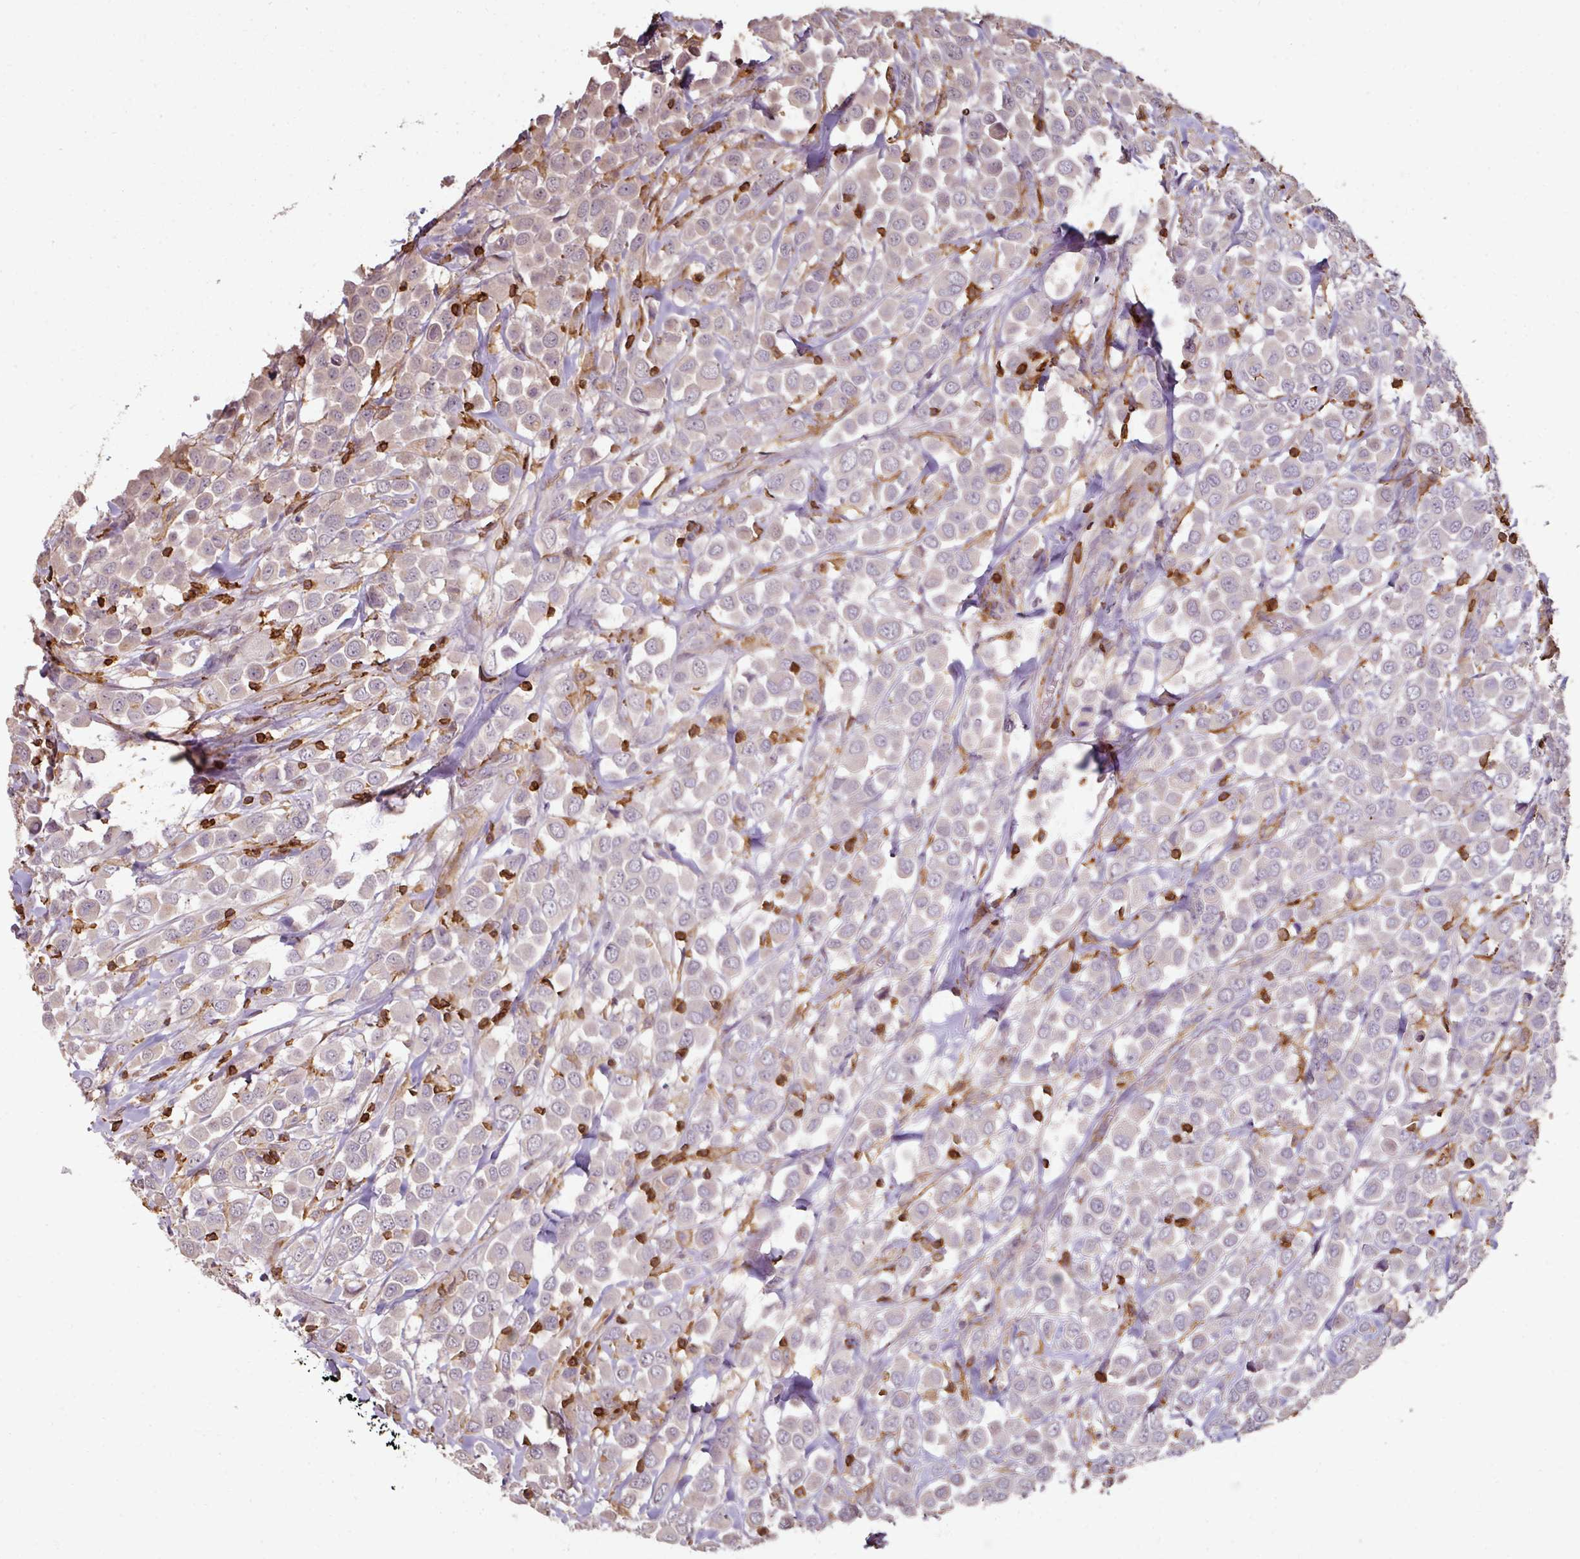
{"staining": {"intensity": "weak", "quantity": "<25%", "location": "cytoplasmic/membranous"}, "tissue": "breast cancer", "cell_type": "Tumor cells", "image_type": "cancer", "snomed": [{"axis": "morphology", "description": "Duct carcinoma"}, {"axis": "topography", "description": "Breast"}], "caption": "The immunohistochemistry image has no significant positivity in tumor cells of invasive ductal carcinoma (breast) tissue.", "gene": "OLFML2B", "patient": {"sex": "female", "age": 61}}